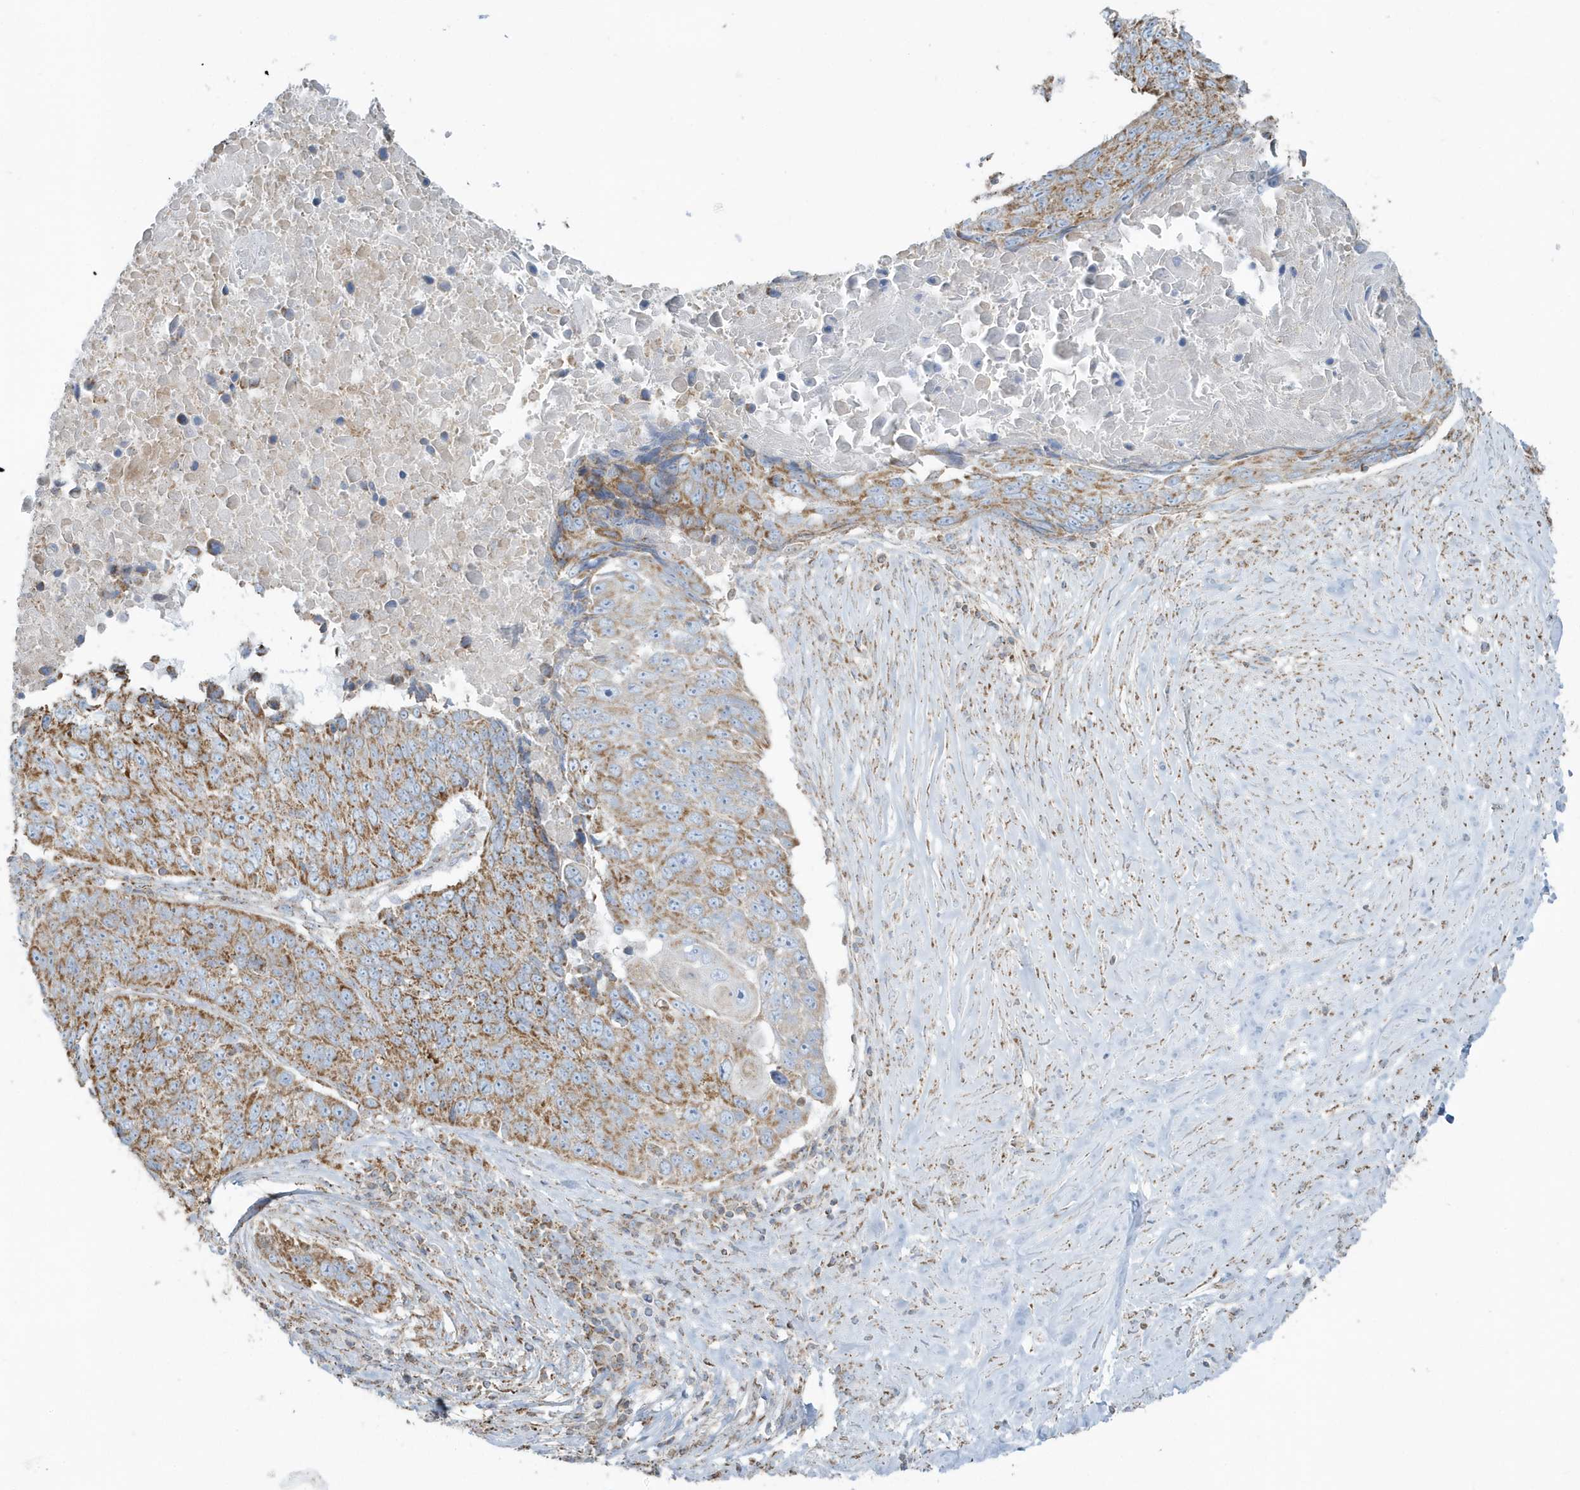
{"staining": {"intensity": "moderate", "quantity": ">75%", "location": "cytoplasmic/membranous"}, "tissue": "lung cancer", "cell_type": "Tumor cells", "image_type": "cancer", "snomed": [{"axis": "morphology", "description": "Squamous cell carcinoma, NOS"}, {"axis": "topography", "description": "Lung"}], "caption": "DAB (3,3'-diaminobenzidine) immunohistochemical staining of human lung squamous cell carcinoma shows moderate cytoplasmic/membranous protein expression in about >75% of tumor cells.", "gene": "RAB11FIP3", "patient": {"sex": "male", "age": 66}}